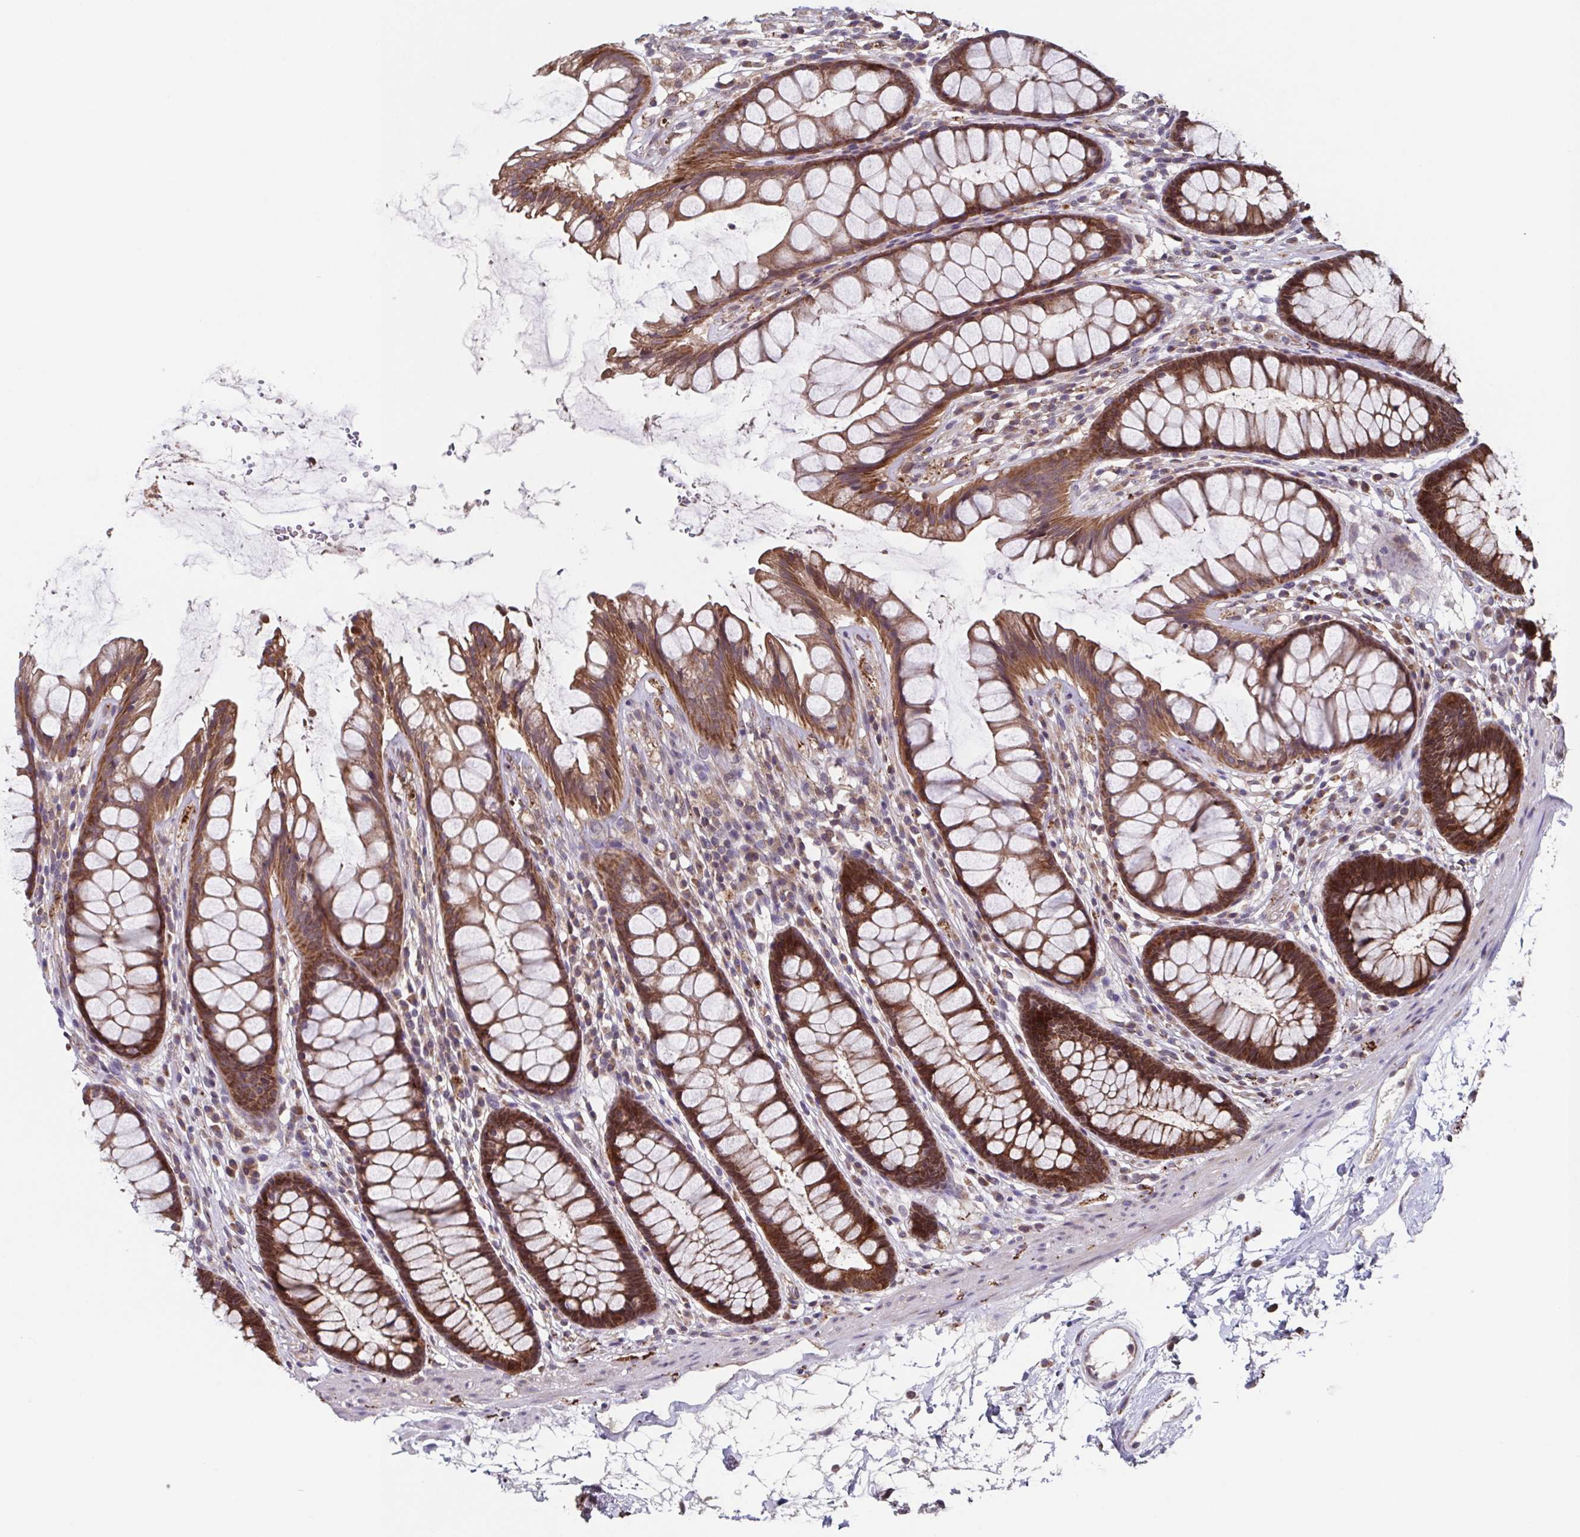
{"staining": {"intensity": "strong", "quantity": ">75%", "location": "cytoplasmic/membranous"}, "tissue": "rectum", "cell_type": "Glandular cells", "image_type": "normal", "snomed": [{"axis": "morphology", "description": "Normal tissue, NOS"}, {"axis": "topography", "description": "Rectum"}], "caption": "Protein staining reveals strong cytoplasmic/membranous positivity in about >75% of glandular cells in normal rectum.", "gene": "TTC19", "patient": {"sex": "male", "age": 72}}